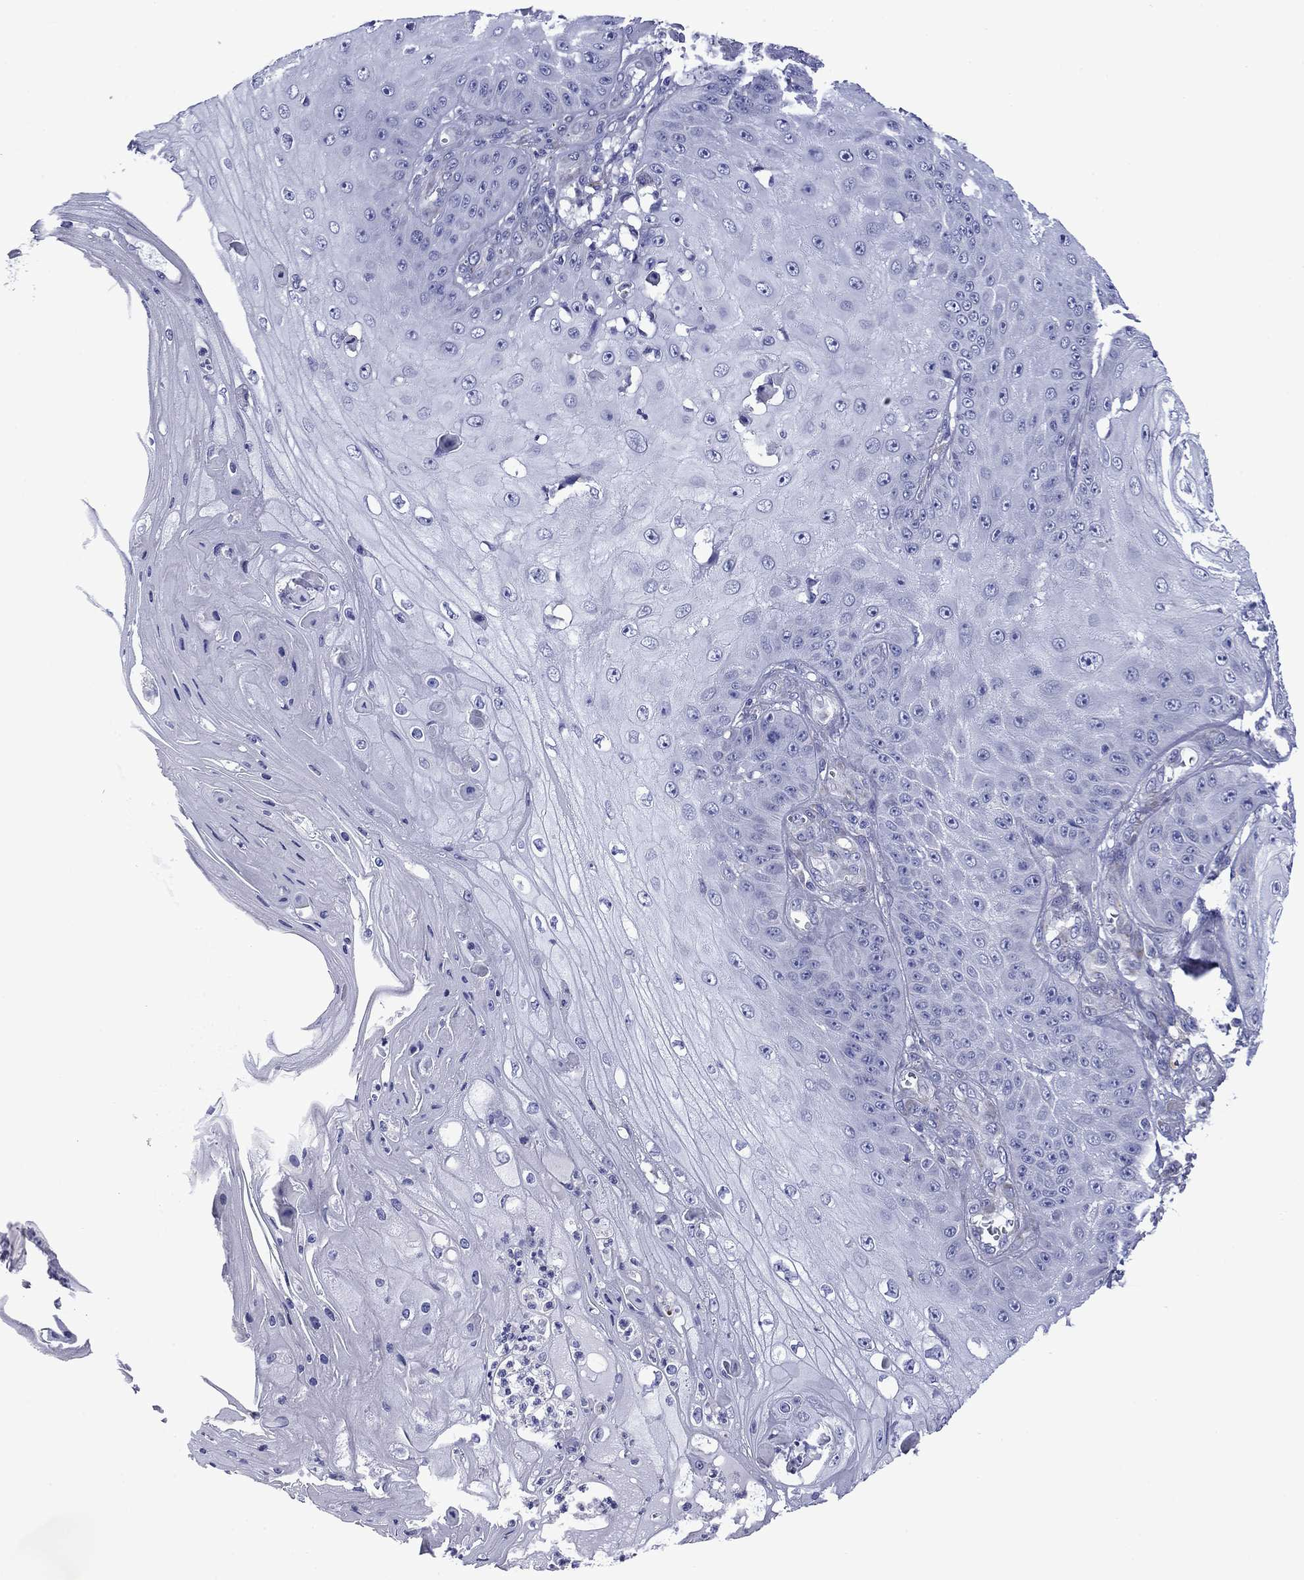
{"staining": {"intensity": "negative", "quantity": "none", "location": "none"}, "tissue": "skin cancer", "cell_type": "Tumor cells", "image_type": "cancer", "snomed": [{"axis": "morphology", "description": "Squamous cell carcinoma, NOS"}, {"axis": "topography", "description": "Skin"}], "caption": "High magnification brightfield microscopy of skin cancer stained with DAB (brown) and counterstained with hematoxylin (blue): tumor cells show no significant expression.", "gene": "HSPG2", "patient": {"sex": "male", "age": 70}}